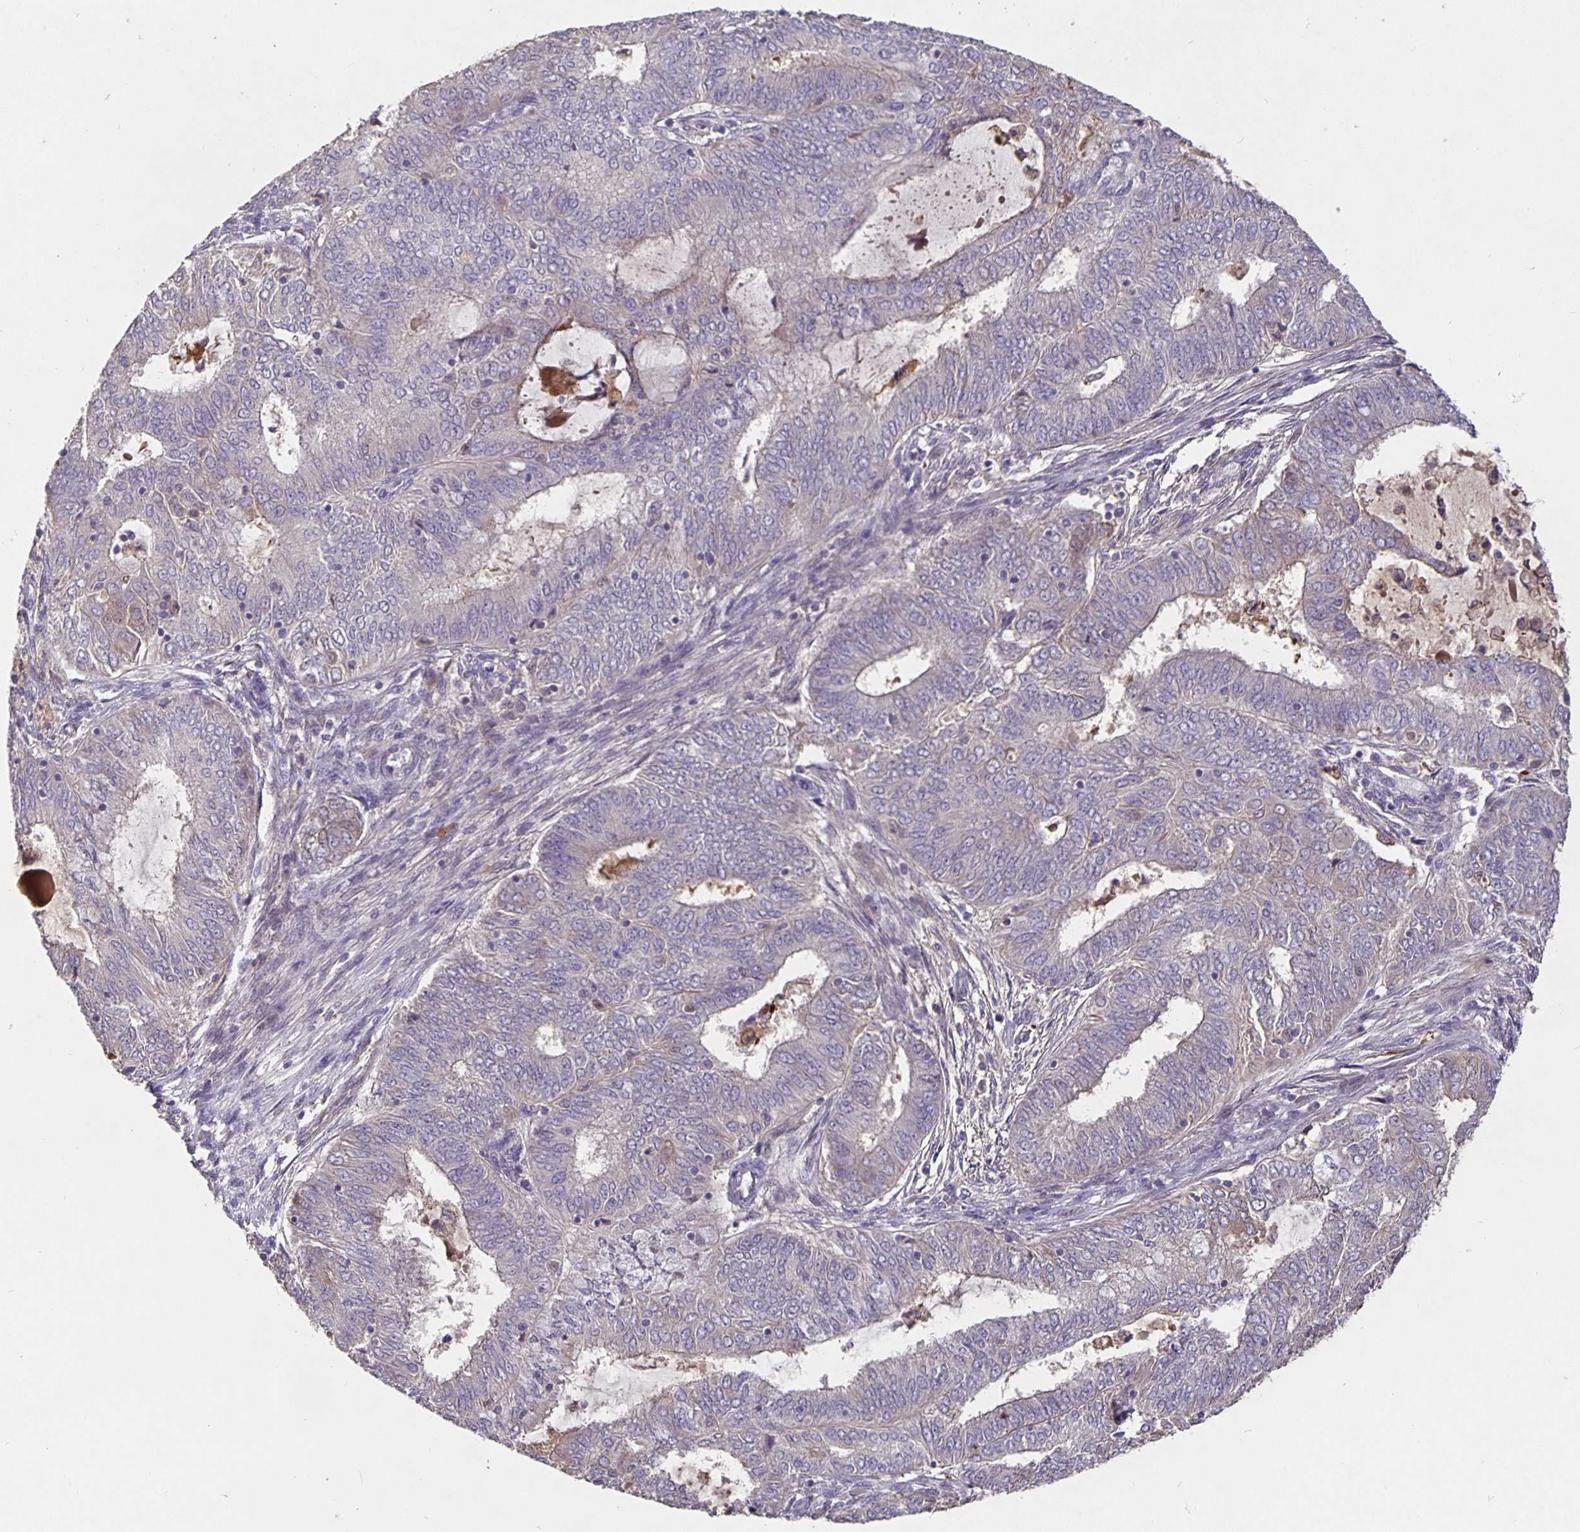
{"staining": {"intensity": "negative", "quantity": "none", "location": "none"}, "tissue": "endometrial cancer", "cell_type": "Tumor cells", "image_type": "cancer", "snomed": [{"axis": "morphology", "description": "Adenocarcinoma, NOS"}, {"axis": "topography", "description": "Endometrium"}], "caption": "The micrograph reveals no significant positivity in tumor cells of endometrial cancer. The staining was performed using DAB (3,3'-diaminobenzidine) to visualize the protein expression in brown, while the nuclei were stained in blue with hematoxylin (Magnification: 20x).", "gene": "NOG", "patient": {"sex": "female", "age": 62}}